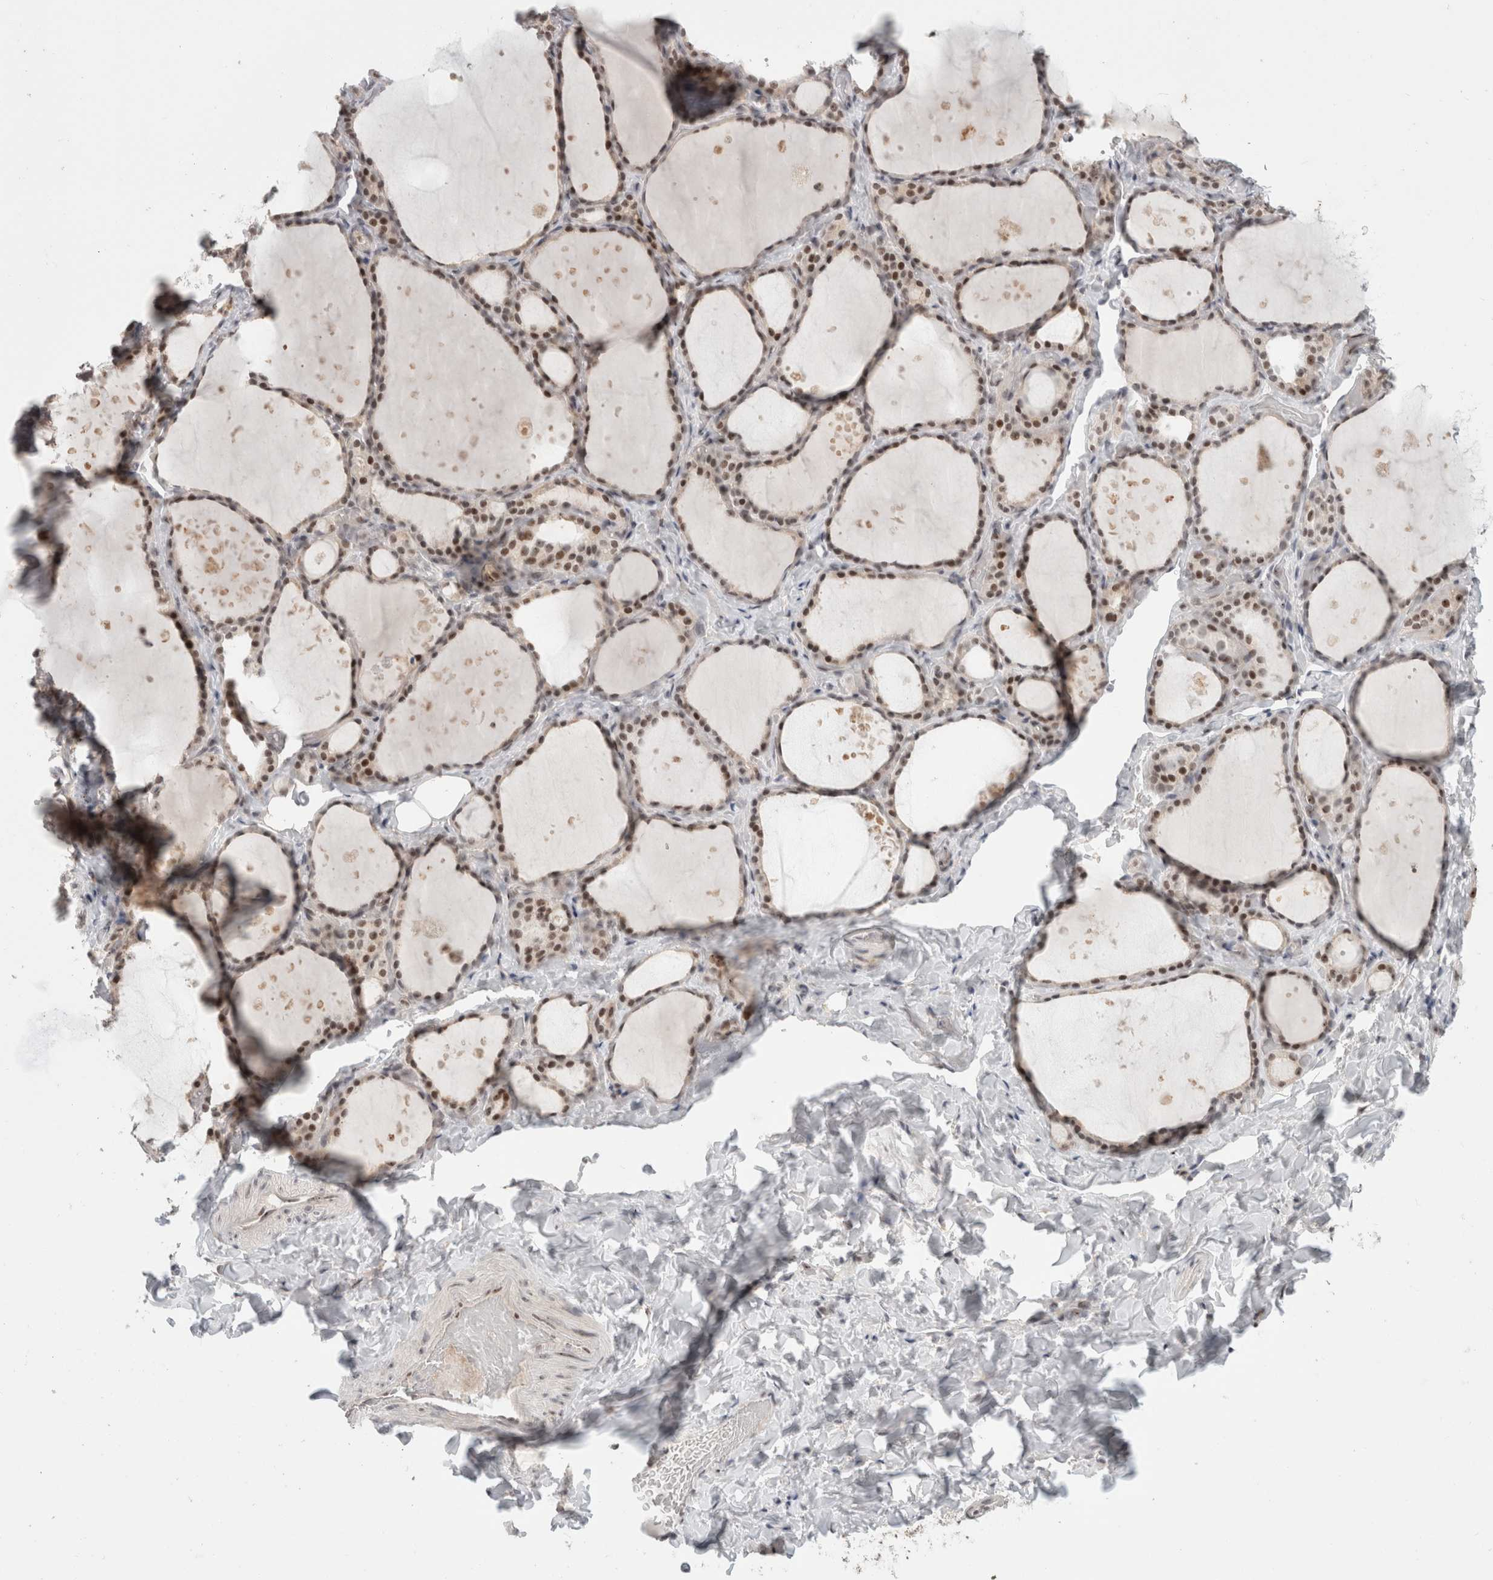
{"staining": {"intensity": "moderate", "quantity": ">75%", "location": "nuclear"}, "tissue": "thyroid gland", "cell_type": "Glandular cells", "image_type": "normal", "snomed": [{"axis": "morphology", "description": "Normal tissue, NOS"}, {"axis": "topography", "description": "Thyroid gland"}], "caption": "The image demonstrates immunohistochemical staining of normal thyroid gland. There is moderate nuclear staining is present in approximately >75% of glandular cells. (brown staining indicates protein expression, while blue staining denotes nuclei).", "gene": "SENP6", "patient": {"sex": "female", "age": 44}}